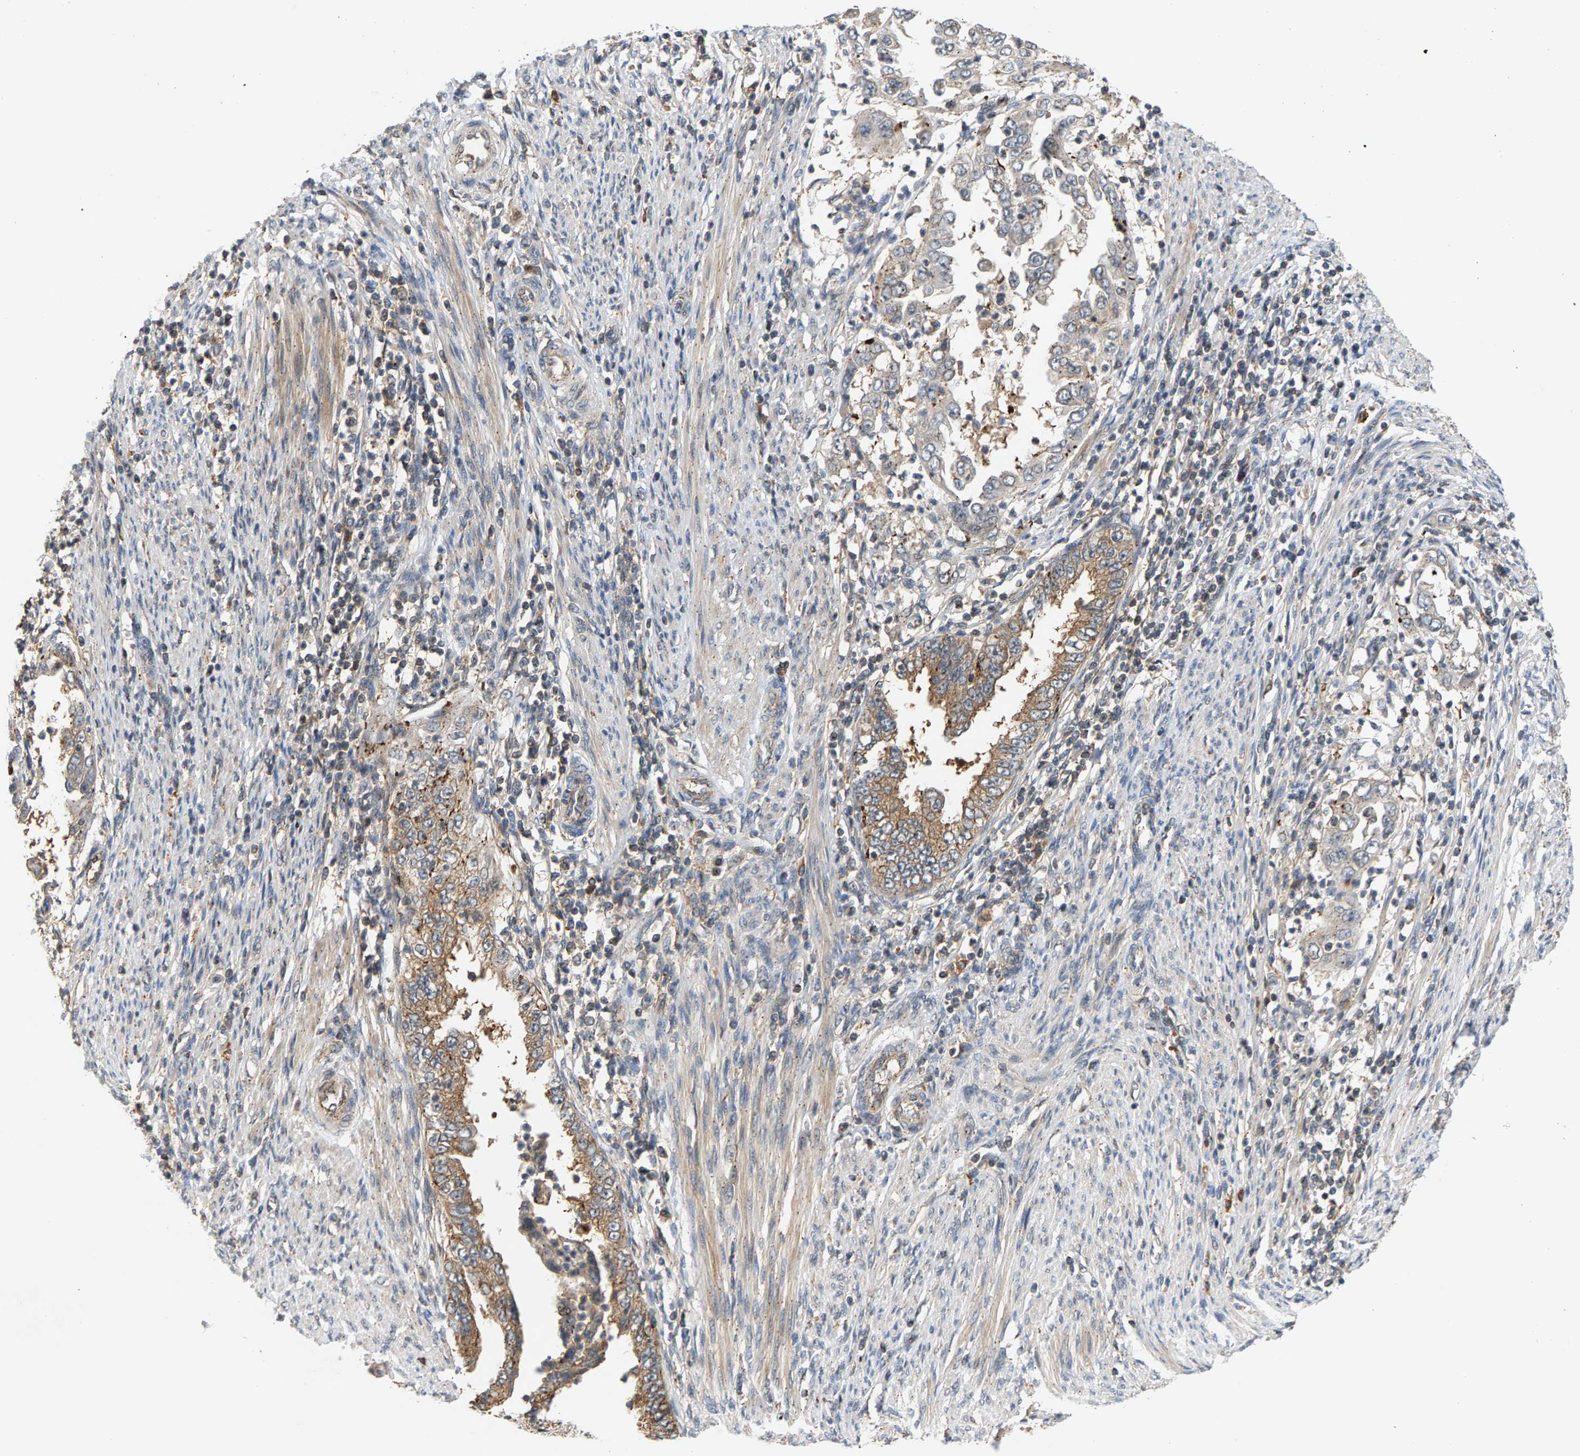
{"staining": {"intensity": "moderate", "quantity": "25%-75%", "location": "cytoplasmic/membranous"}, "tissue": "endometrial cancer", "cell_type": "Tumor cells", "image_type": "cancer", "snomed": [{"axis": "morphology", "description": "Adenocarcinoma, NOS"}, {"axis": "topography", "description": "Endometrium"}], "caption": "A photomicrograph of adenocarcinoma (endometrial) stained for a protein reveals moderate cytoplasmic/membranous brown staining in tumor cells.", "gene": "MAP2K5", "patient": {"sex": "female", "age": 85}}